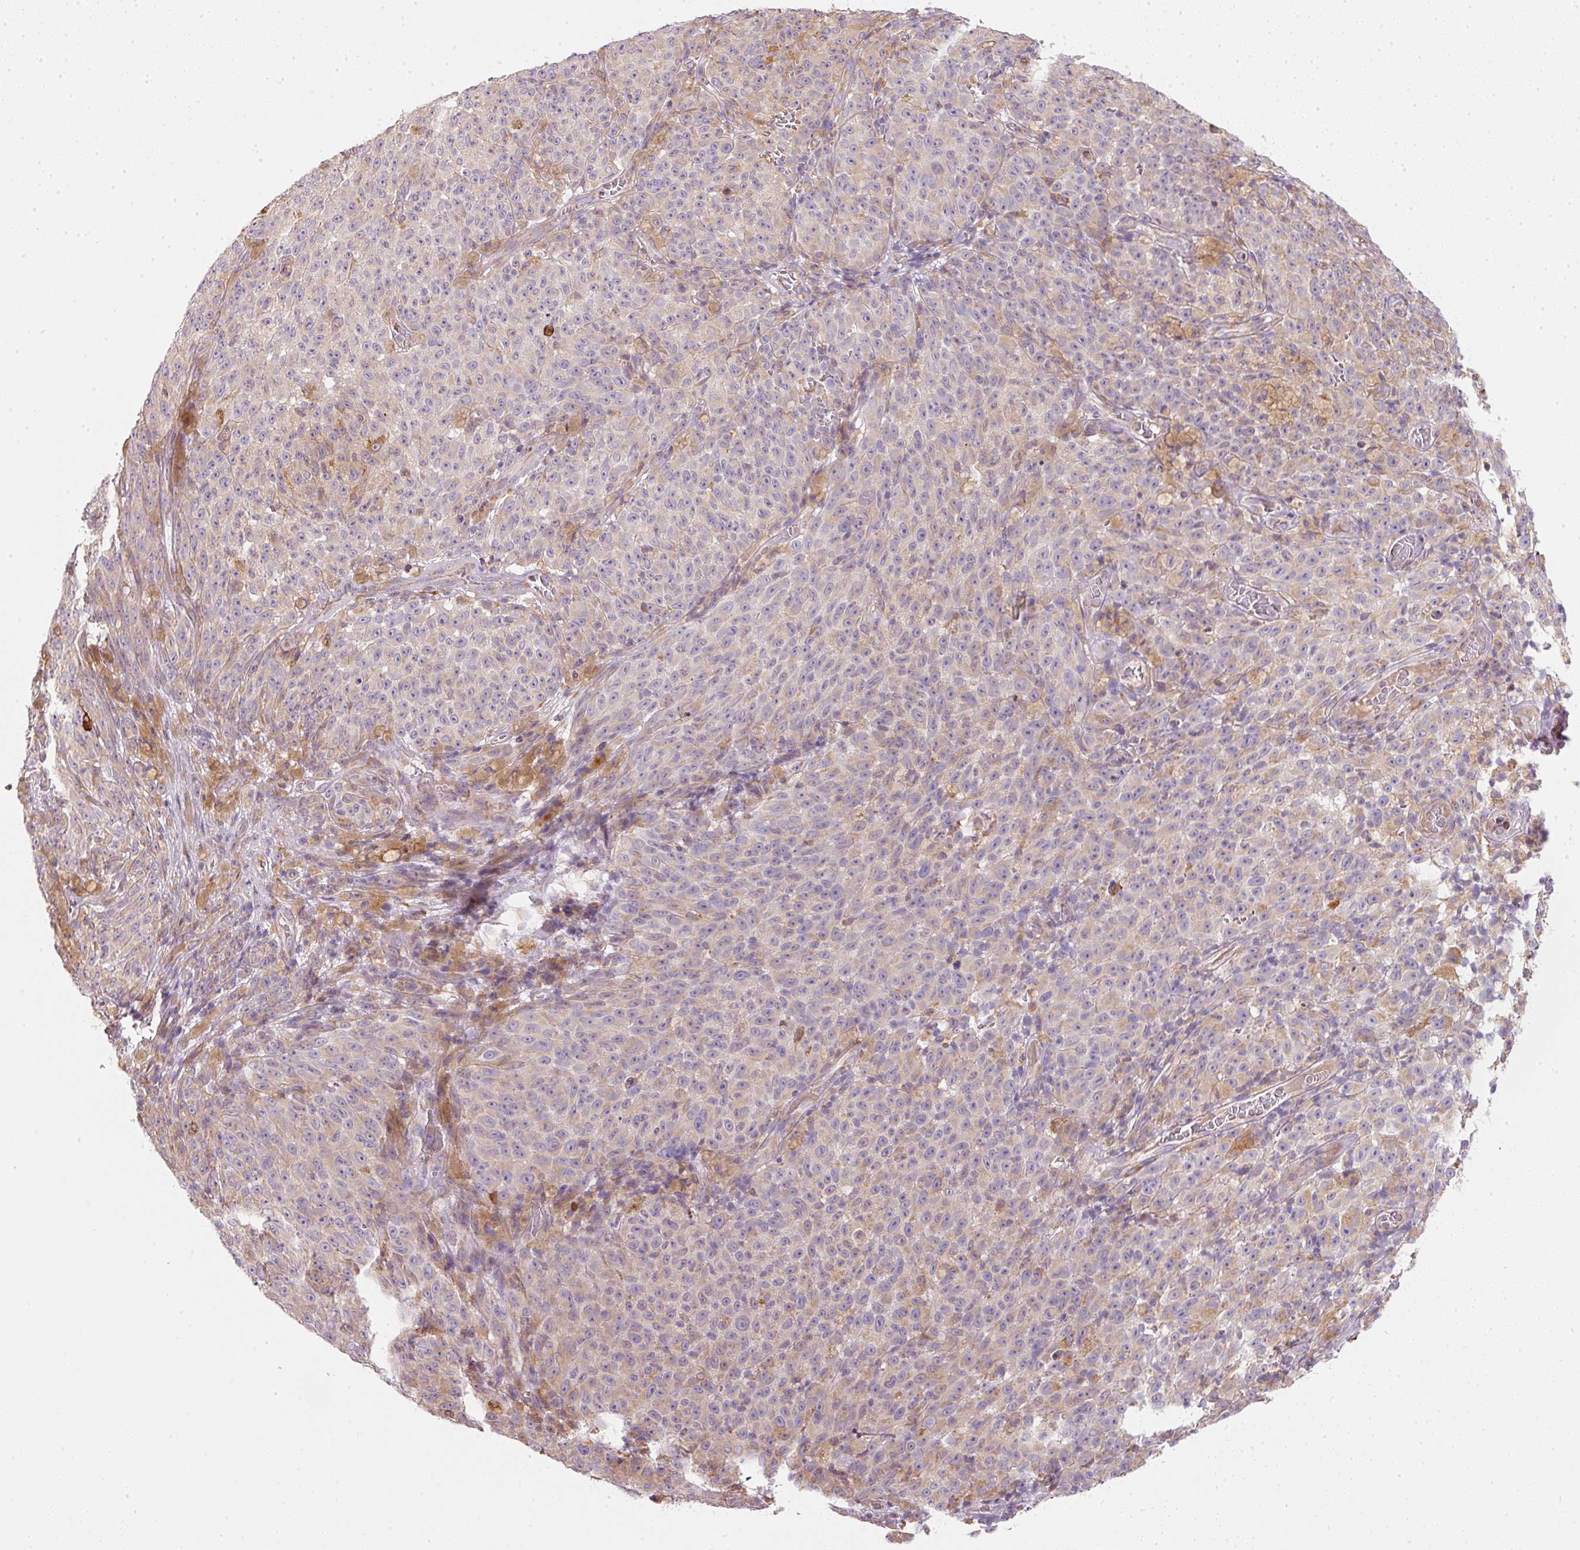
{"staining": {"intensity": "weak", "quantity": "25%-75%", "location": "cytoplasmic/membranous"}, "tissue": "melanoma", "cell_type": "Tumor cells", "image_type": "cancer", "snomed": [{"axis": "morphology", "description": "Malignant melanoma, NOS"}, {"axis": "topography", "description": "Skin"}], "caption": "IHC histopathology image of neoplastic tissue: malignant melanoma stained using immunohistochemistry reveals low levels of weak protein expression localized specifically in the cytoplasmic/membranous of tumor cells, appearing as a cytoplasmic/membranous brown color.", "gene": "MORN4", "patient": {"sex": "female", "age": 82}}